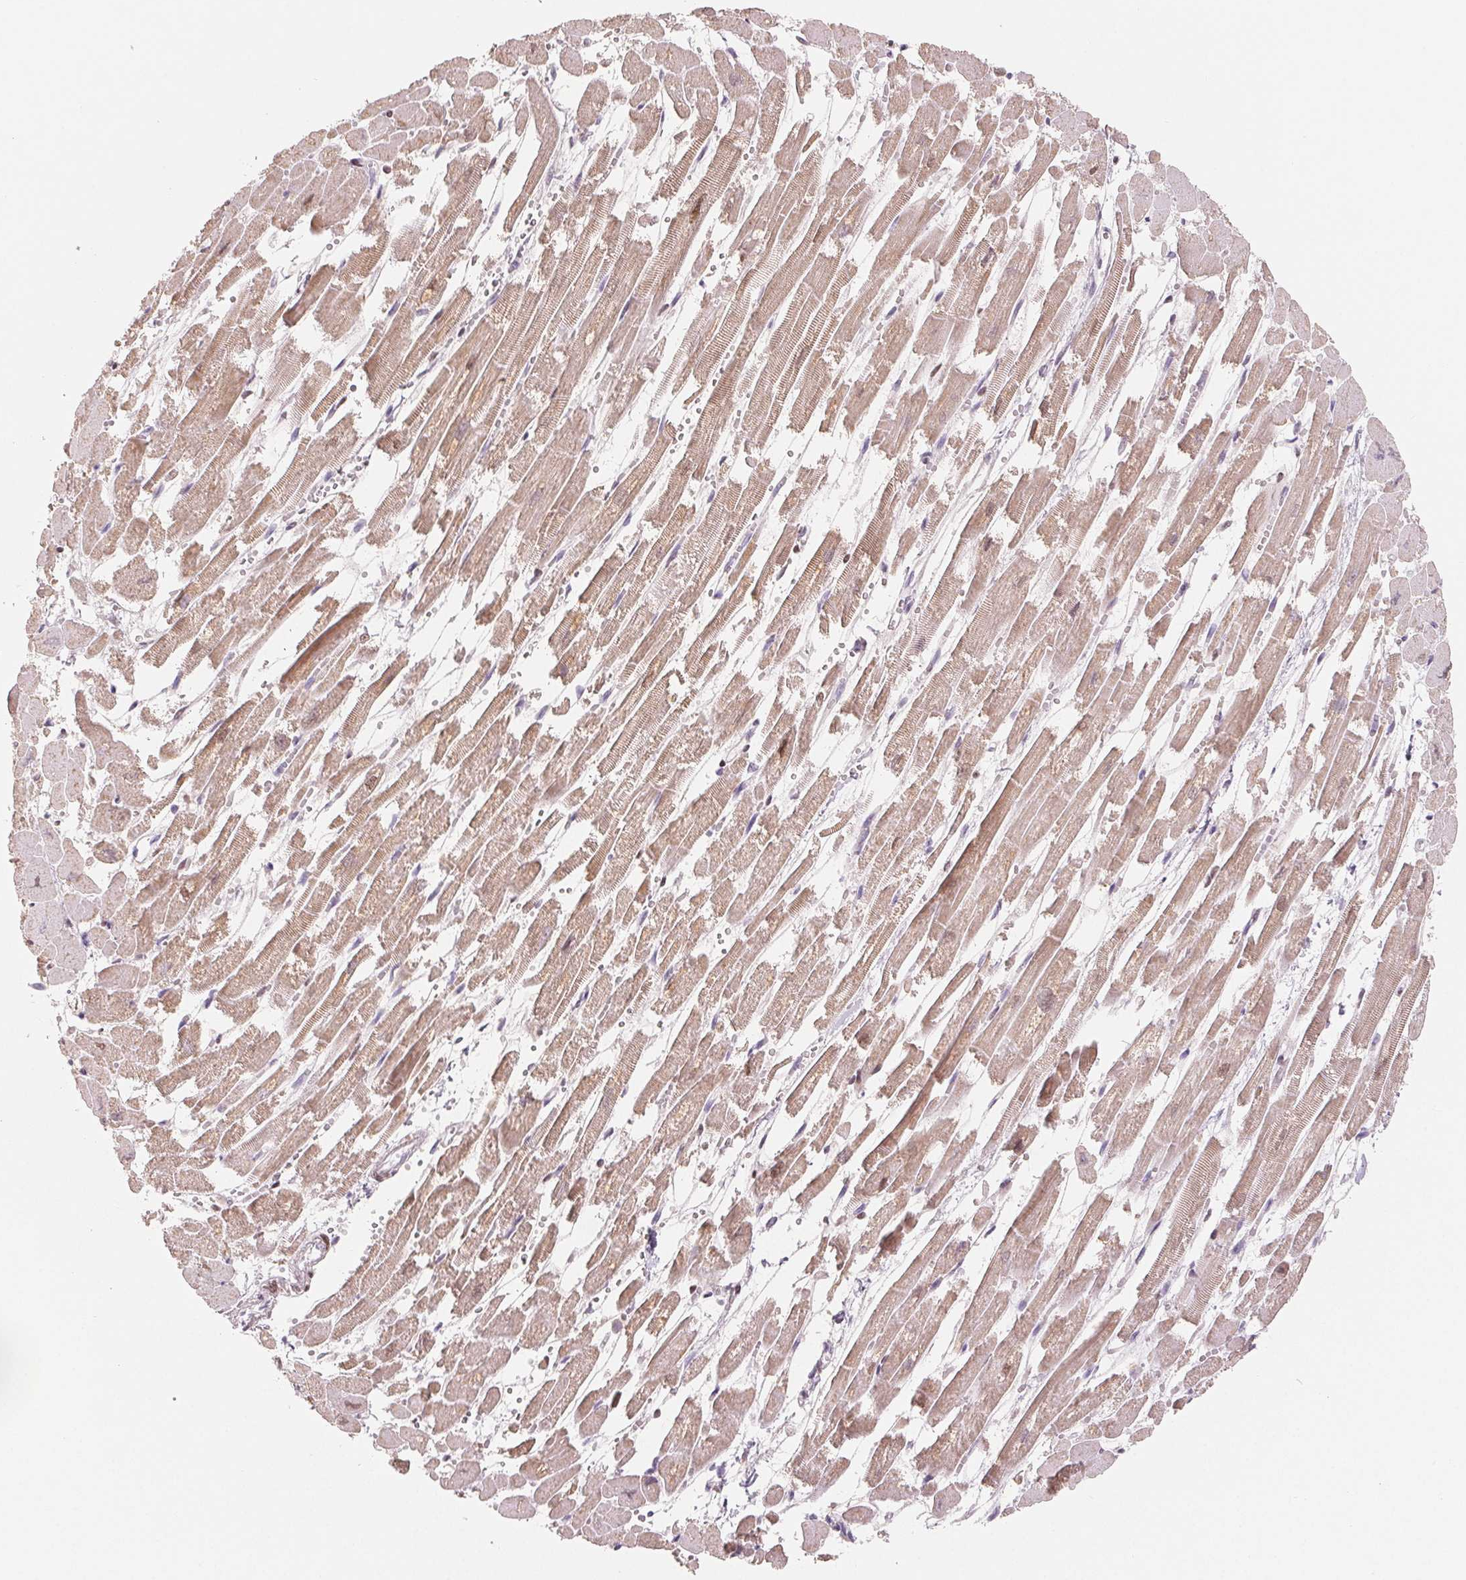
{"staining": {"intensity": "strong", "quantity": "<25%", "location": "cytoplasmic/membranous,nuclear"}, "tissue": "heart muscle", "cell_type": "Cardiomyocytes", "image_type": "normal", "snomed": [{"axis": "morphology", "description": "Normal tissue, NOS"}, {"axis": "topography", "description": "Heart"}], "caption": "The histopathology image shows a brown stain indicating the presence of a protein in the cytoplasmic/membranous,nuclear of cardiomyocytes in heart muscle.", "gene": "SMARCD3", "patient": {"sex": "female", "age": 52}}